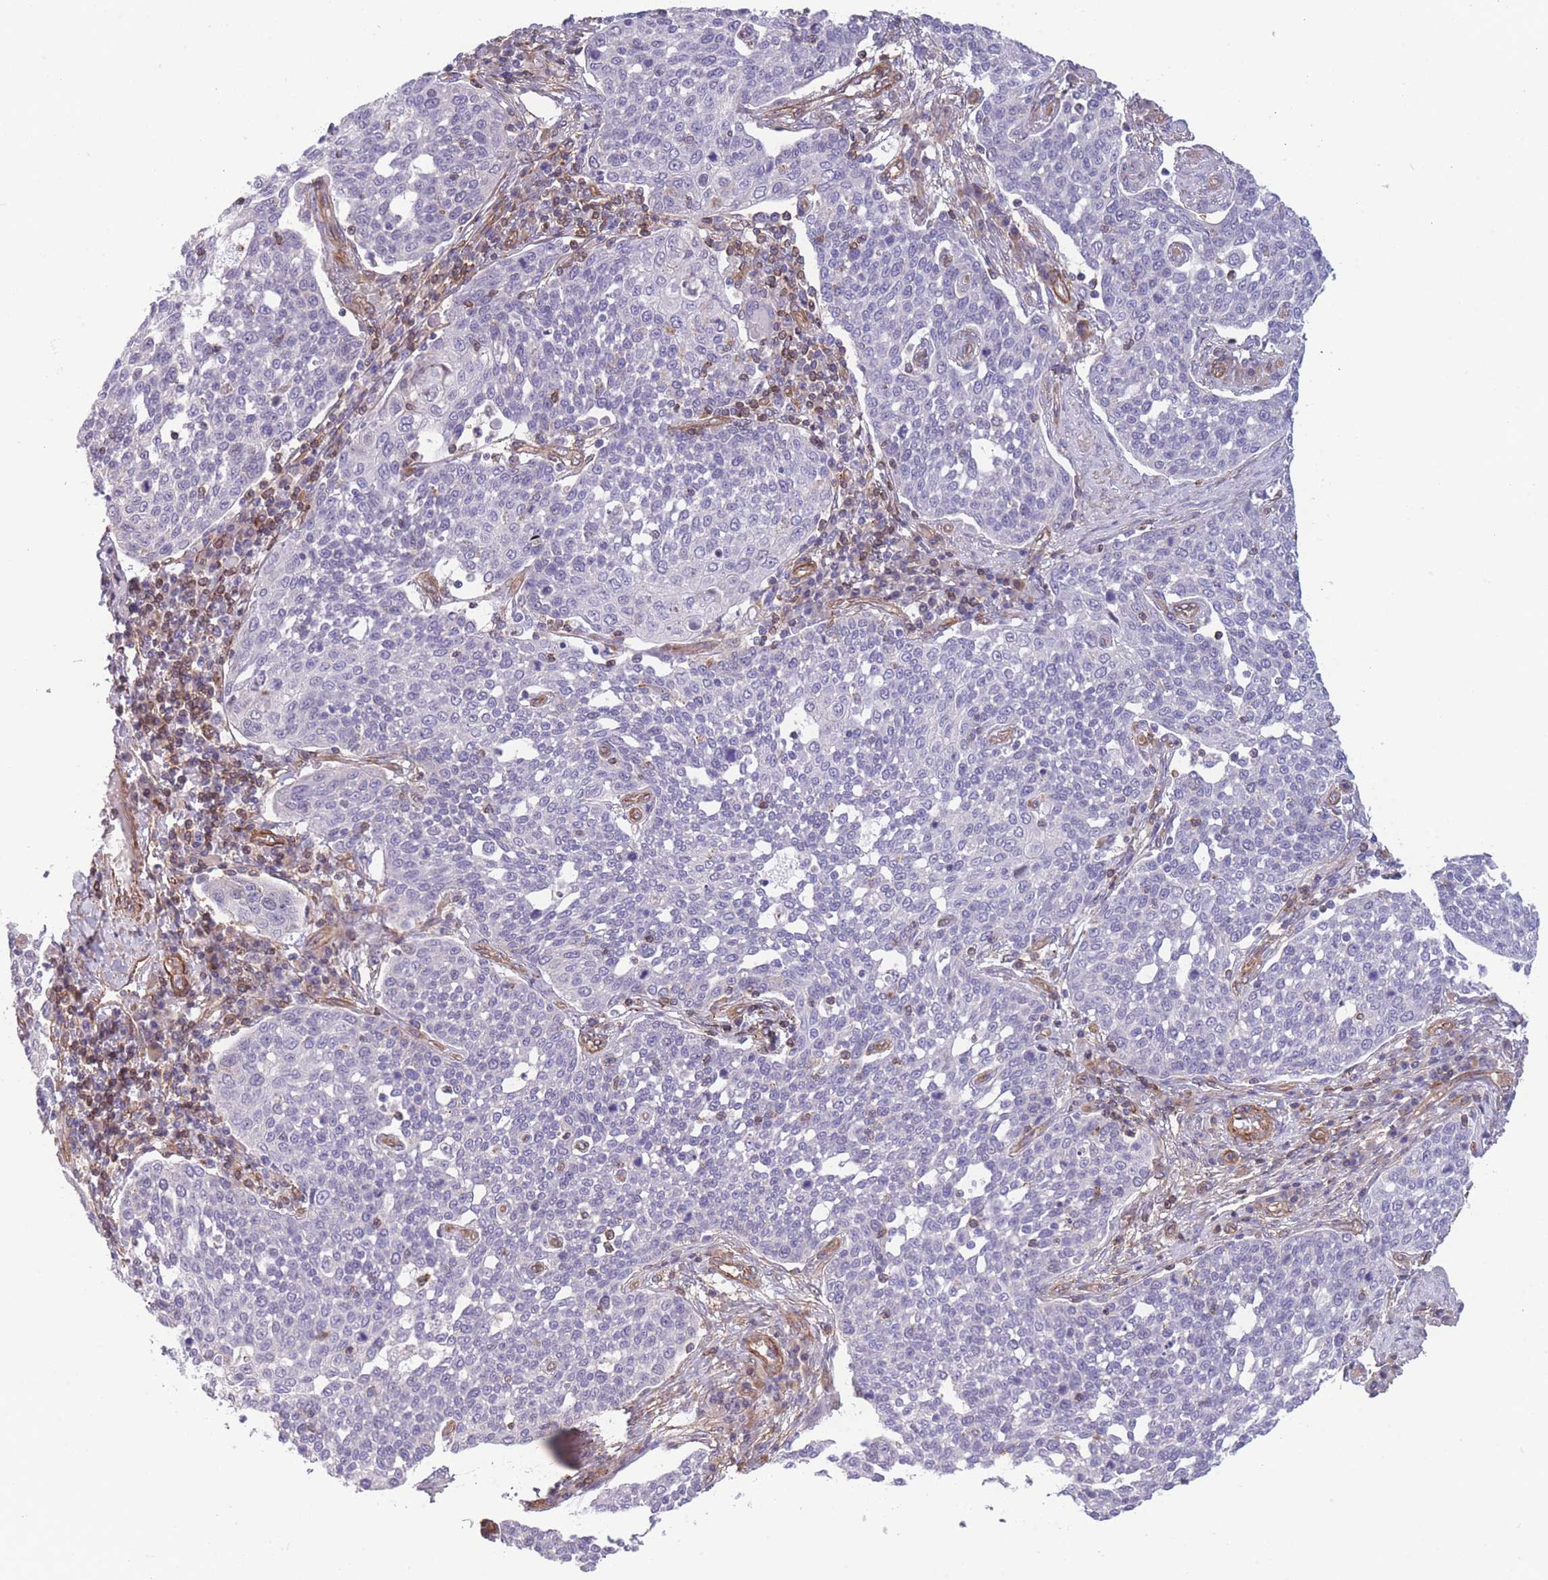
{"staining": {"intensity": "negative", "quantity": "none", "location": "none"}, "tissue": "cervical cancer", "cell_type": "Tumor cells", "image_type": "cancer", "snomed": [{"axis": "morphology", "description": "Squamous cell carcinoma, NOS"}, {"axis": "topography", "description": "Cervix"}], "caption": "Protein analysis of cervical cancer (squamous cell carcinoma) shows no significant positivity in tumor cells.", "gene": "CDC25B", "patient": {"sex": "female", "age": 34}}